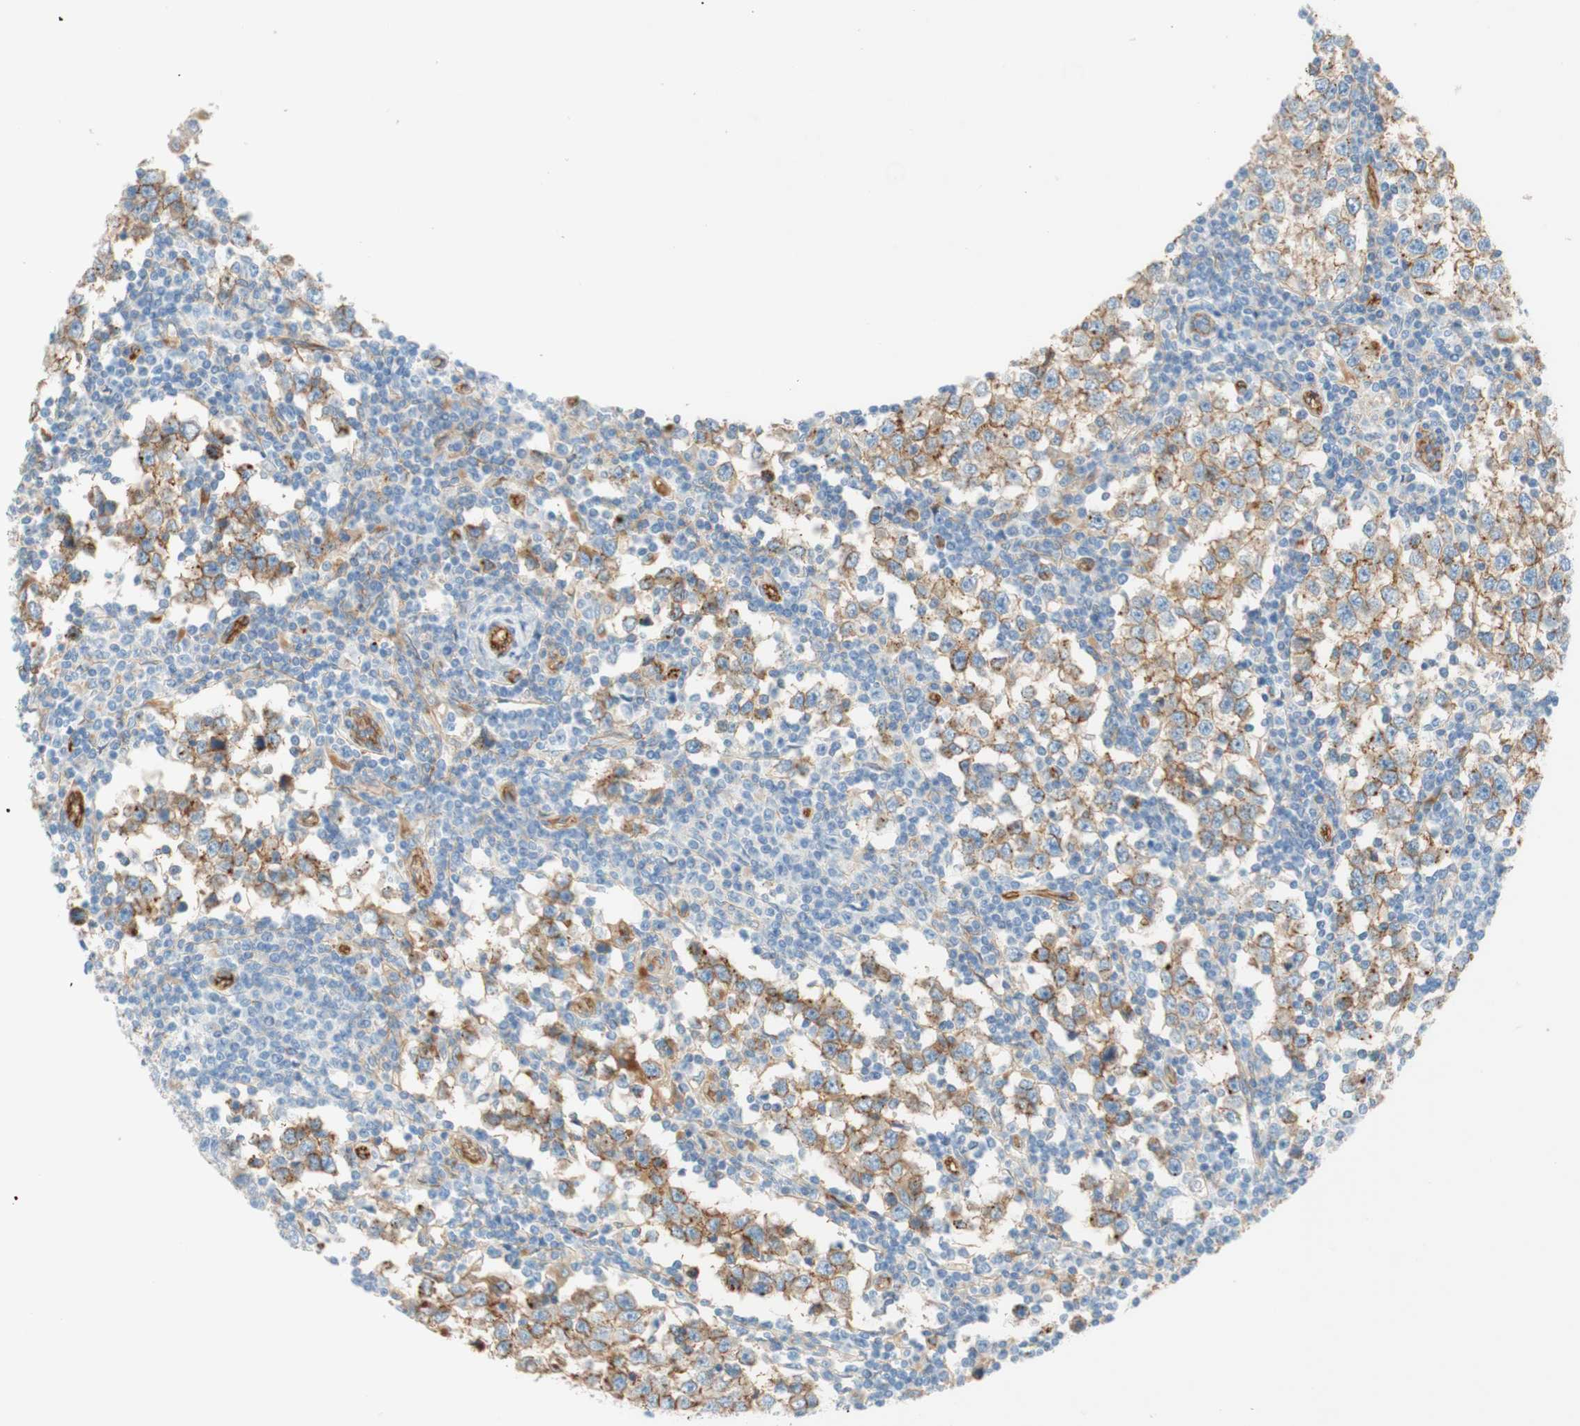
{"staining": {"intensity": "moderate", "quantity": "25%-75%", "location": "cytoplasmic/membranous"}, "tissue": "testis cancer", "cell_type": "Tumor cells", "image_type": "cancer", "snomed": [{"axis": "morphology", "description": "Seminoma, NOS"}, {"axis": "topography", "description": "Testis"}], "caption": "Immunohistochemical staining of seminoma (testis) demonstrates medium levels of moderate cytoplasmic/membranous staining in about 25%-75% of tumor cells.", "gene": "STOM", "patient": {"sex": "male", "age": 65}}